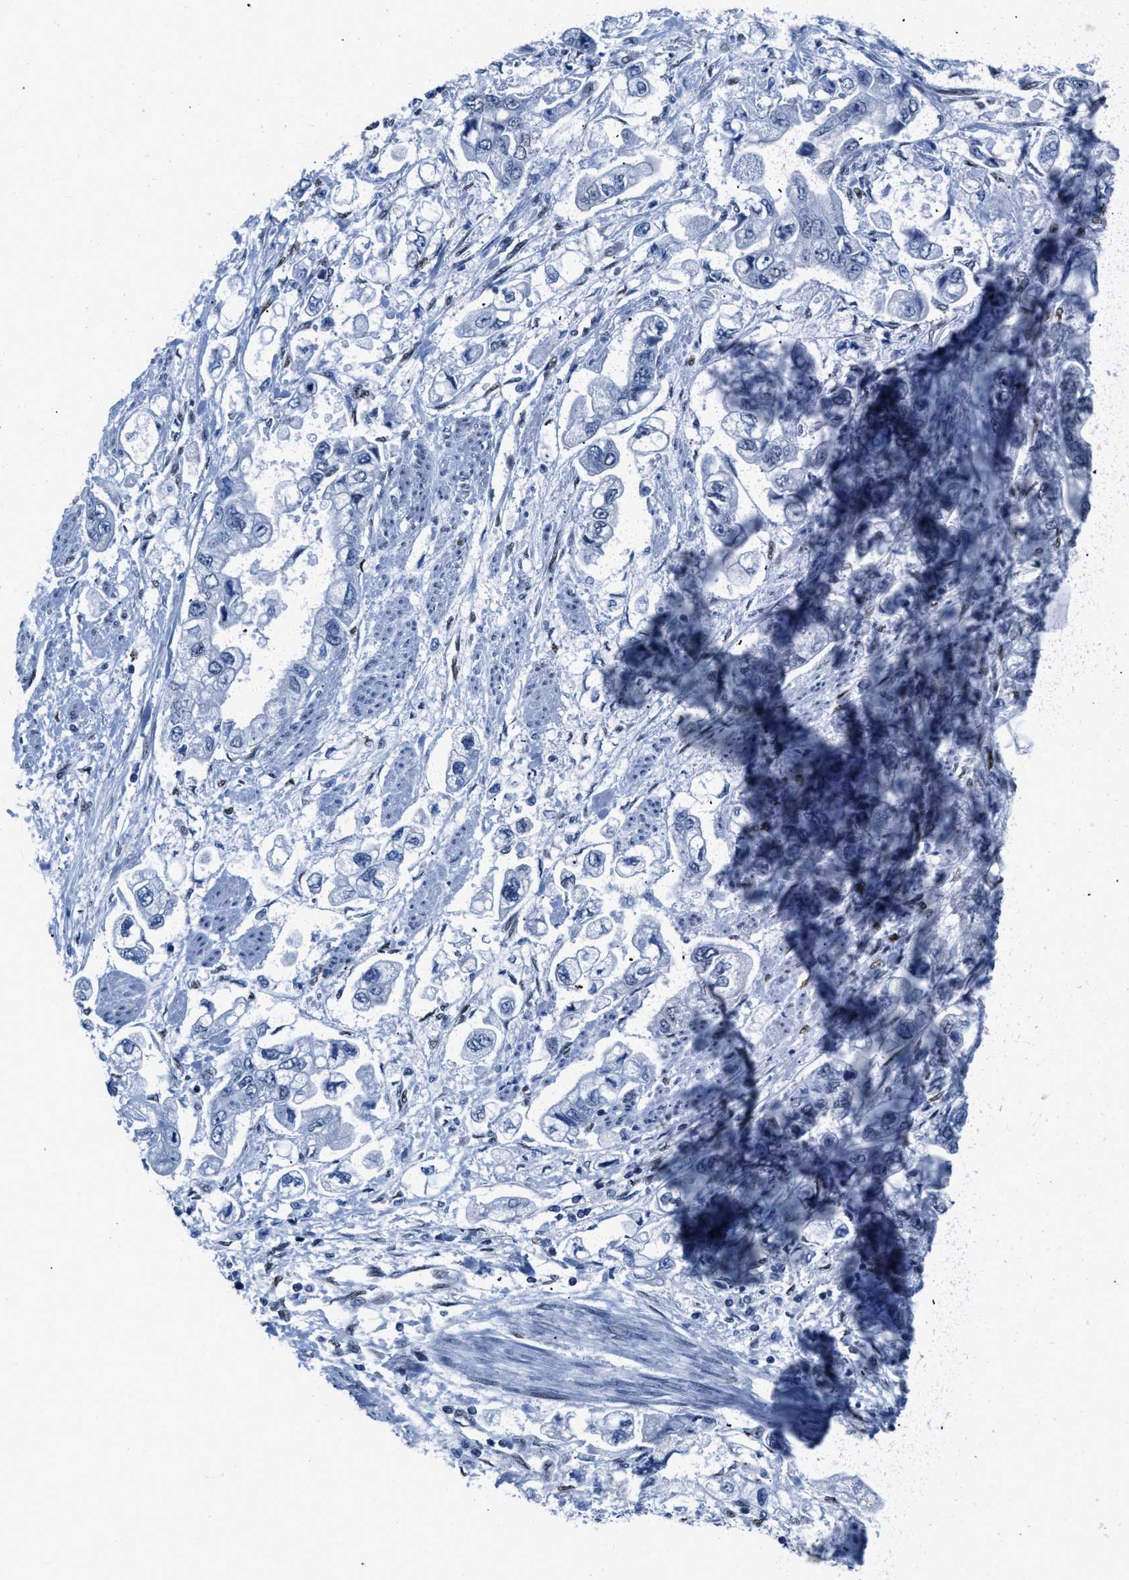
{"staining": {"intensity": "negative", "quantity": "none", "location": "none"}, "tissue": "stomach cancer", "cell_type": "Tumor cells", "image_type": "cancer", "snomed": [{"axis": "morphology", "description": "Normal tissue, NOS"}, {"axis": "morphology", "description": "Adenocarcinoma, NOS"}, {"axis": "topography", "description": "Stomach"}], "caption": "Image shows no protein staining in tumor cells of stomach cancer tissue.", "gene": "CTBP1", "patient": {"sex": "male", "age": 62}}